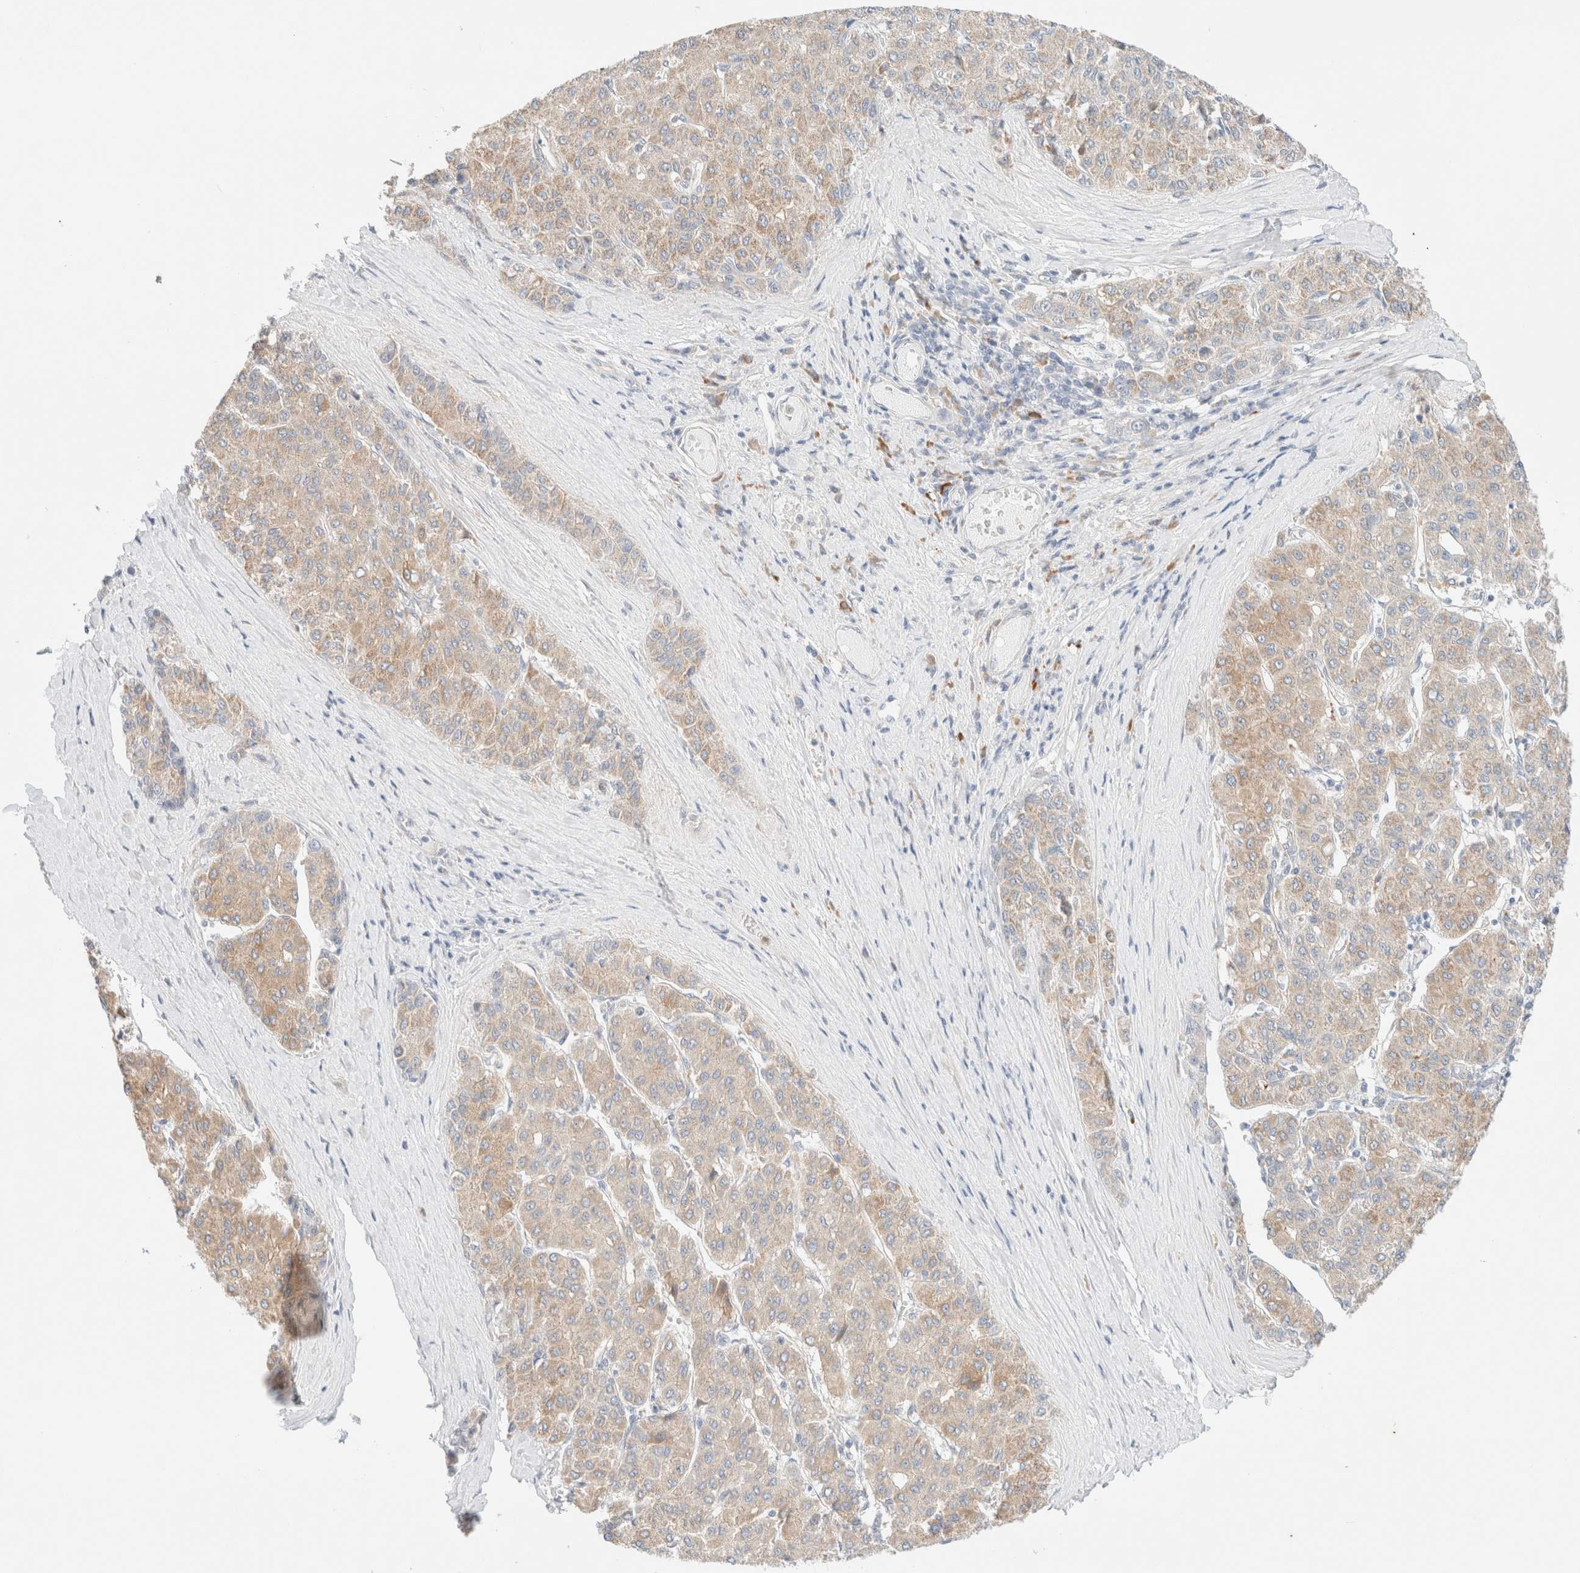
{"staining": {"intensity": "moderate", "quantity": ">75%", "location": "cytoplasmic/membranous"}, "tissue": "liver cancer", "cell_type": "Tumor cells", "image_type": "cancer", "snomed": [{"axis": "morphology", "description": "Carcinoma, Hepatocellular, NOS"}, {"axis": "topography", "description": "Liver"}], "caption": "Human hepatocellular carcinoma (liver) stained with a protein marker shows moderate staining in tumor cells.", "gene": "UNC13B", "patient": {"sex": "male", "age": 65}}